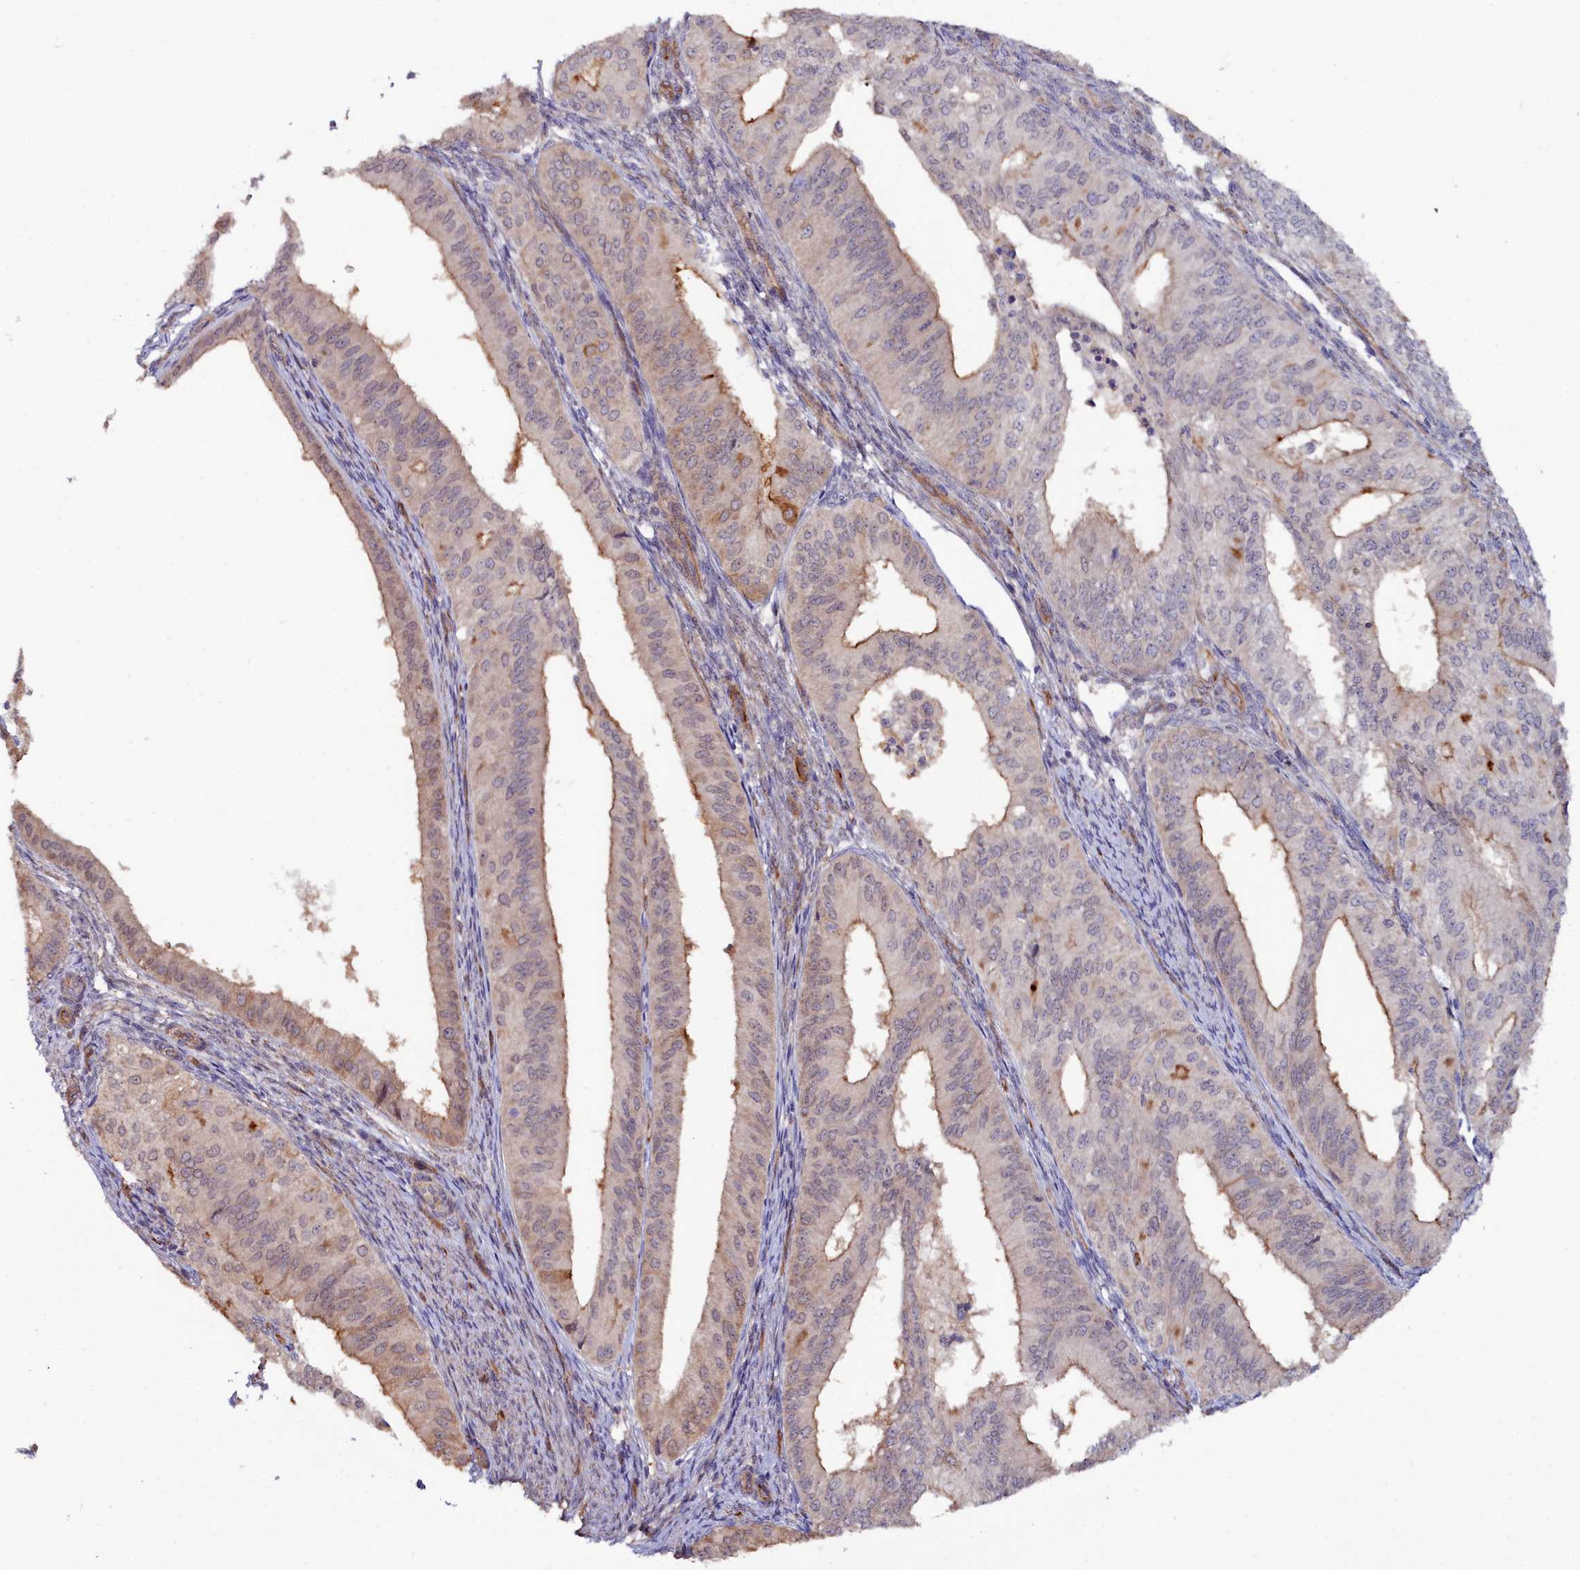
{"staining": {"intensity": "moderate", "quantity": "<25%", "location": "cytoplasmic/membranous"}, "tissue": "endometrial cancer", "cell_type": "Tumor cells", "image_type": "cancer", "snomed": [{"axis": "morphology", "description": "Adenocarcinoma, NOS"}, {"axis": "topography", "description": "Endometrium"}], "caption": "Immunohistochemical staining of human adenocarcinoma (endometrial) reveals moderate cytoplasmic/membranous protein staining in approximately <25% of tumor cells.", "gene": "C4orf19", "patient": {"sex": "female", "age": 50}}